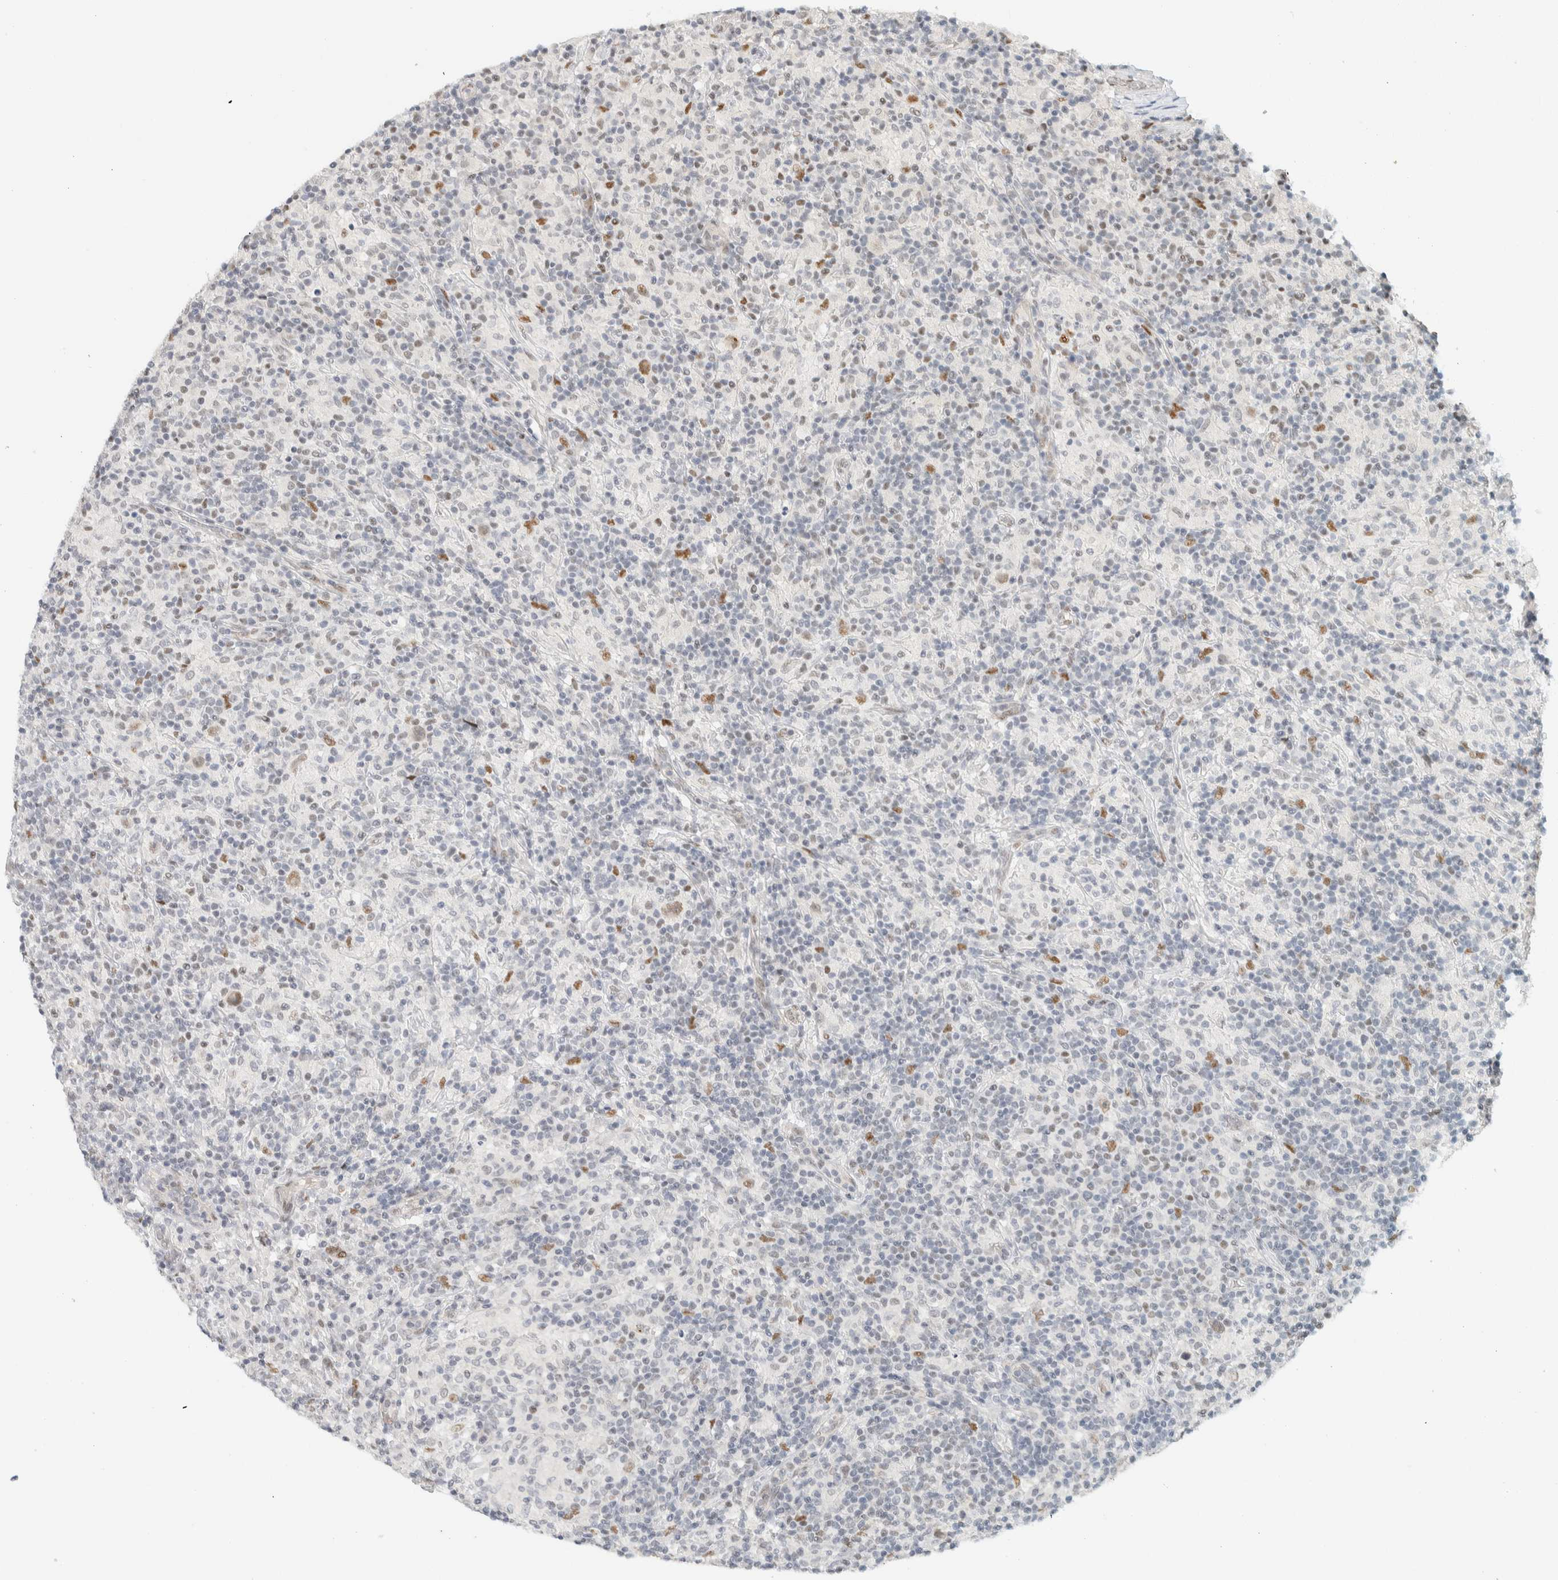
{"staining": {"intensity": "moderate", "quantity": ">75%", "location": "nuclear"}, "tissue": "lymphoma", "cell_type": "Tumor cells", "image_type": "cancer", "snomed": [{"axis": "morphology", "description": "Hodgkin's disease, NOS"}, {"axis": "topography", "description": "Lymph node"}], "caption": "Protein staining of Hodgkin's disease tissue displays moderate nuclear staining in approximately >75% of tumor cells.", "gene": "ZNF683", "patient": {"sex": "male", "age": 70}}